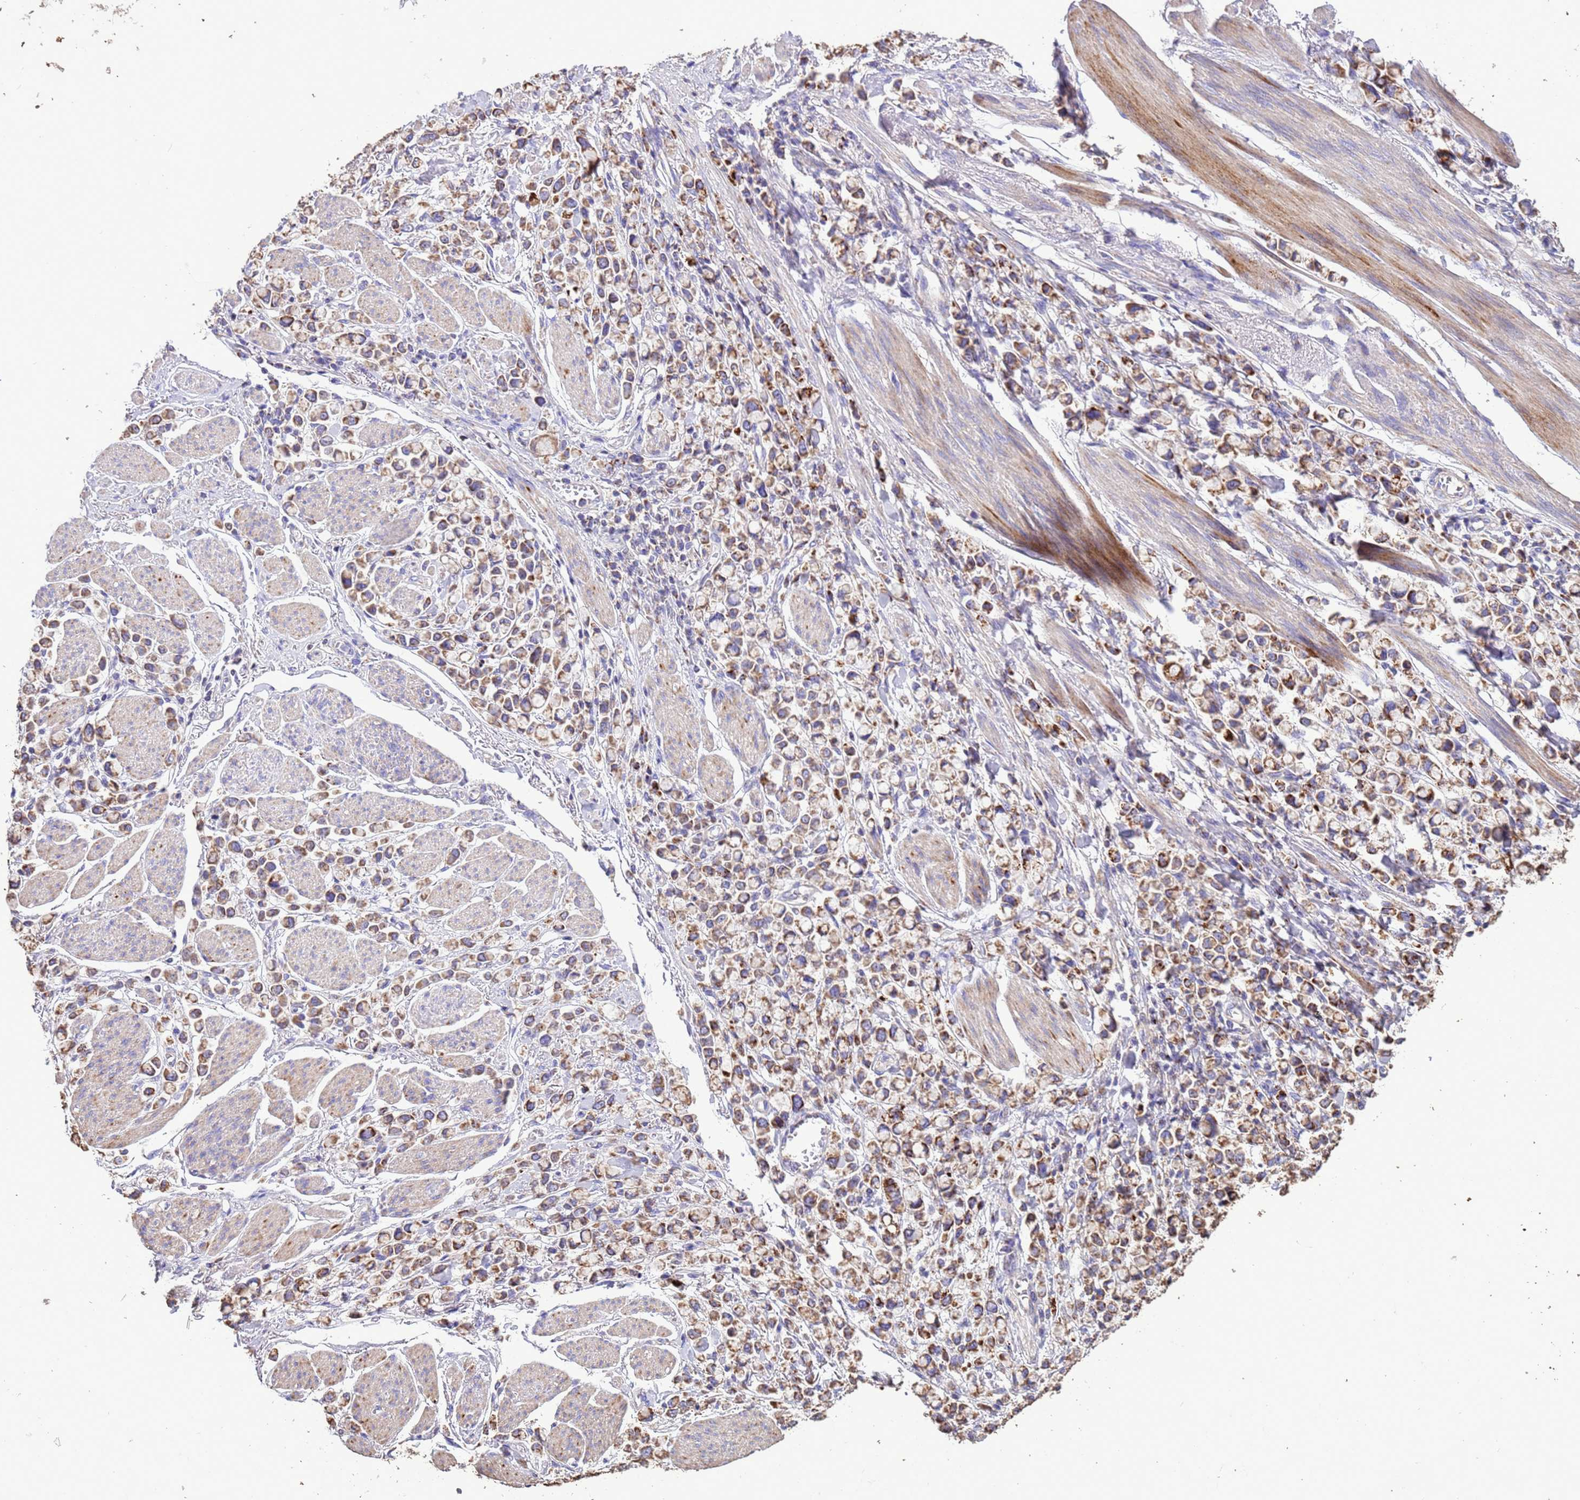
{"staining": {"intensity": "moderate", "quantity": ">75%", "location": "cytoplasmic/membranous"}, "tissue": "stomach cancer", "cell_type": "Tumor cells", "image_type": "cancer", "snomed": [{"axis": "morphology", "description": "Adenocarcinoma, NOS"}, {"axis": "topography", "description": "Stomach"}], "caption": "Stomach cancer stained with a brown dye displays moderate cytoplasmic/membranous positive positivity in about >75% of tumor cells.", "gene": "ZNFX1", "patient": {"sex": "female", "age": 81}}